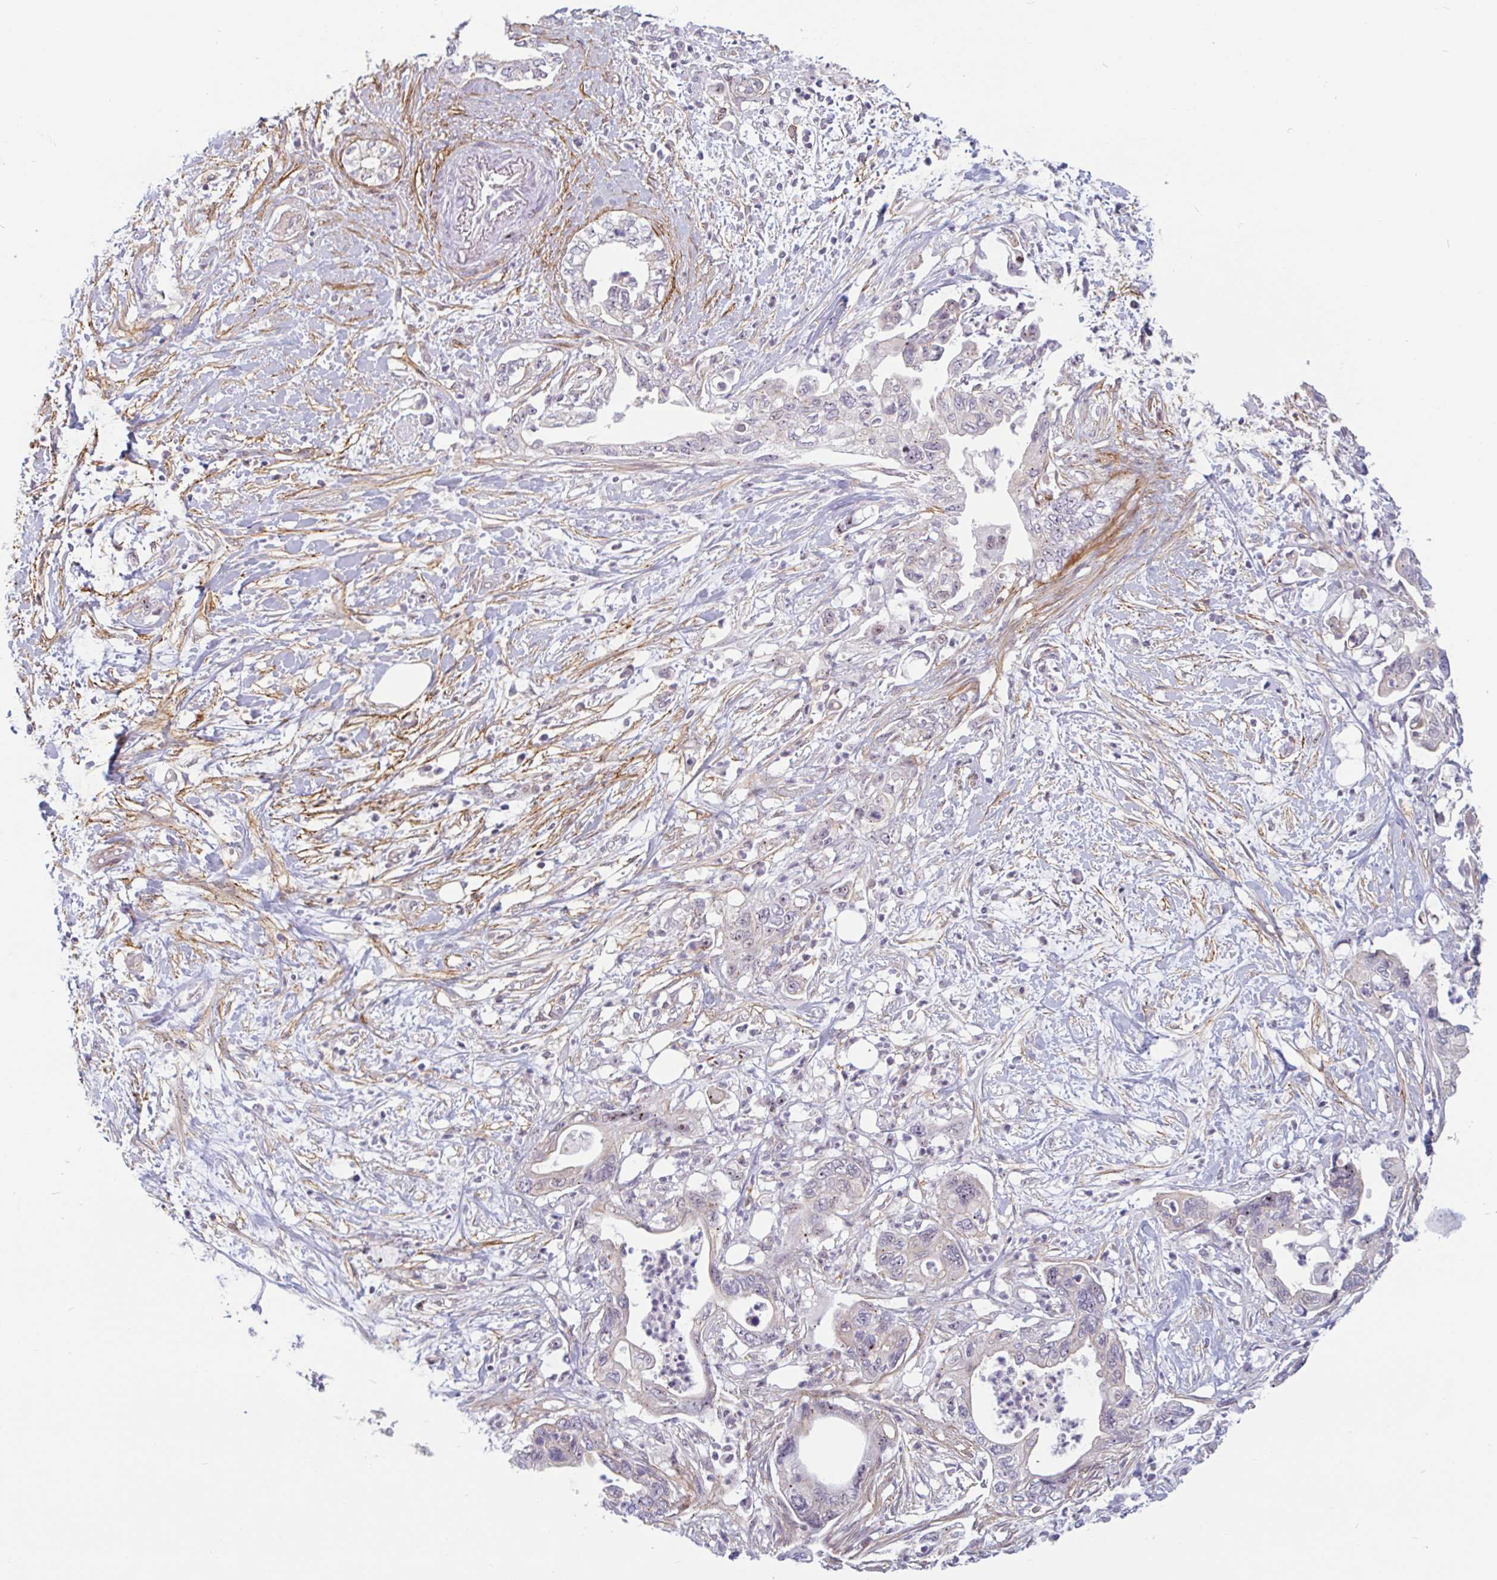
{"staining": {"intensity": "negative", "quantity": "none", "location": "none"}, "tissue": "pancreatic cancer", "cell_type": "Tumor cells", "image_type": "cancer", "snomed": [{"axis": "morphology", "description": "Adenocarcinoma, NOS"}, {"axis": "topography", "description": "Pancreas"}], "caption": "This is an IHC image of pancreatic cancer (adenocarcinoma). There is no staining in tumor cells.", "gene": "TMEM119", "patient": {"sex": "female", "age": 73}}